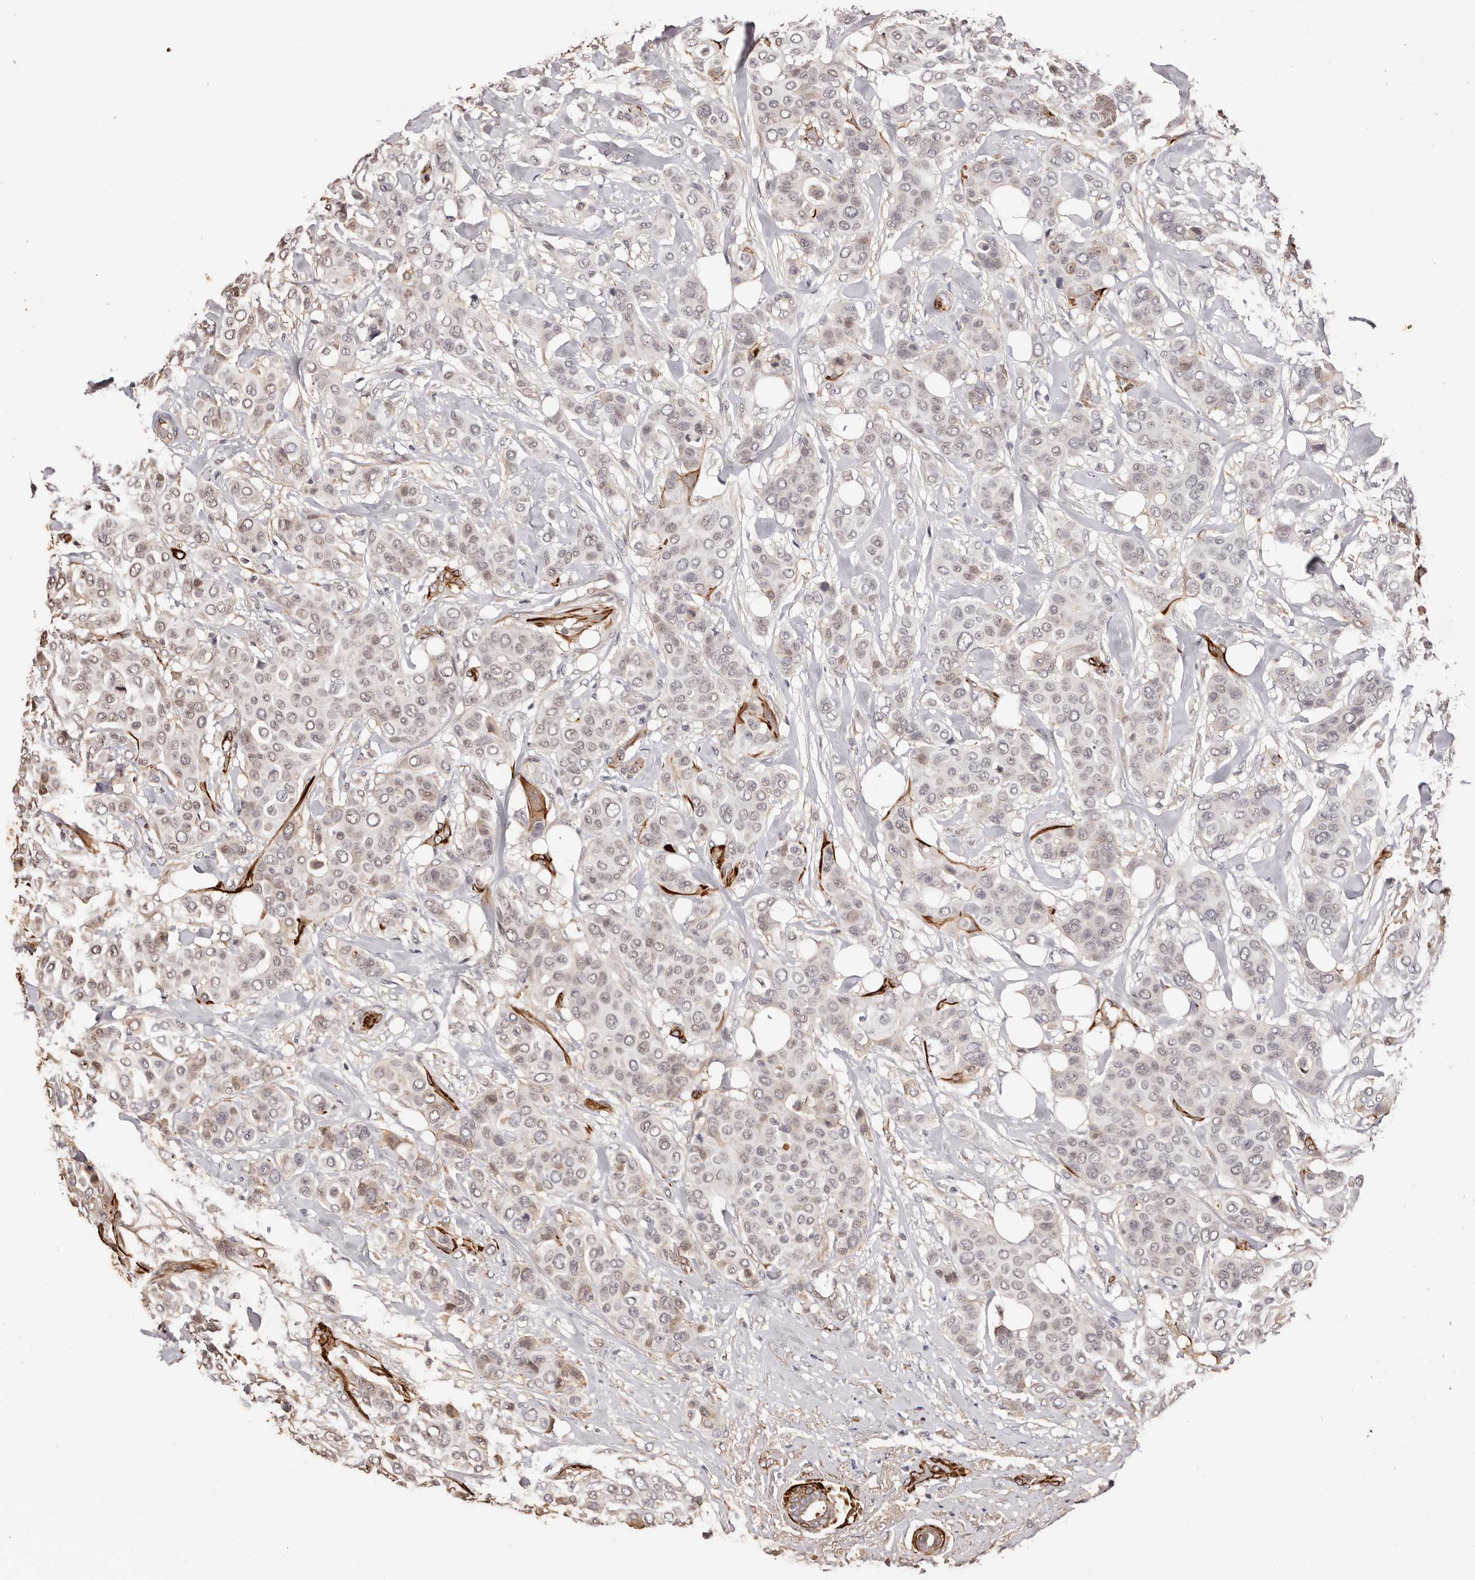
{"staining": {"intensity": "weak", "quantity": "<25%", "location": "cytoplasmic/membranous,nuclear"}, "tissue": "breast cancer", "cell_type": "Tumor cells", "image_type": "cancer", "snomed": [{"axis": "morphology", "description": "Lobular carcinoma"}, {"axis": "topography", "description": "Breast"}], "caption": "DAB immunohistochemical staining of human breast lobular carcinoma shows no significant expression in tumor cells.", "gene": "ZNF557", "patient": {"sex": "female", "age": 51}}